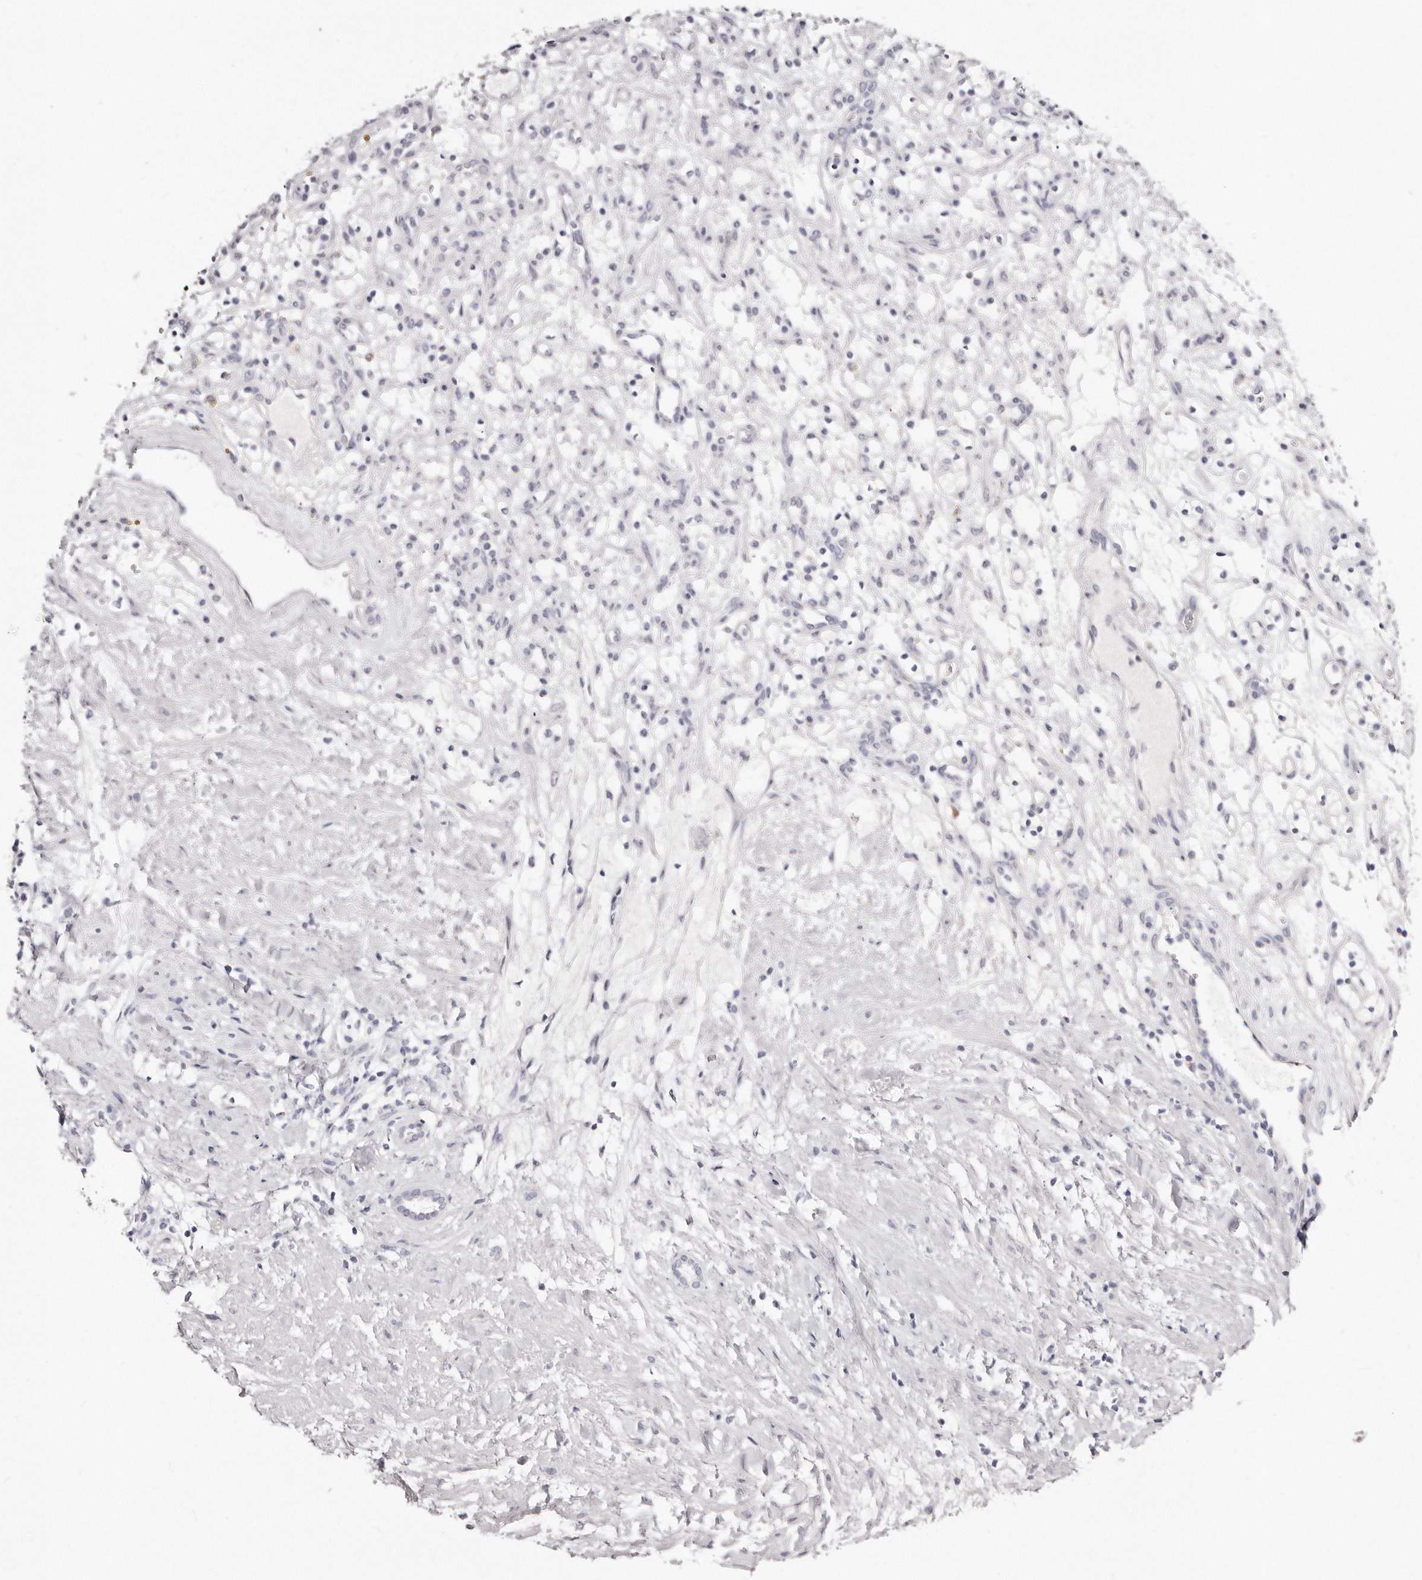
{"staining": {"intensity": "negative", "quantity": "none", "location": "none"}, "tissue": "renal cancer", "cell_type": "Tumor cells", "image_type": "cancer", "snomed": [{"axis": "morphology", "description": "Adenocarcinoma, NOS"}, {"axis": "topography", "description": "Kidney"}], "caption": "This is an immunohistochemistry (IHC) histopathology image of renal adenocarcinoma. There is no expression in tumor cells.", "gene": "AKNAD1", "patient": {"sex": "female", "age": 57}}